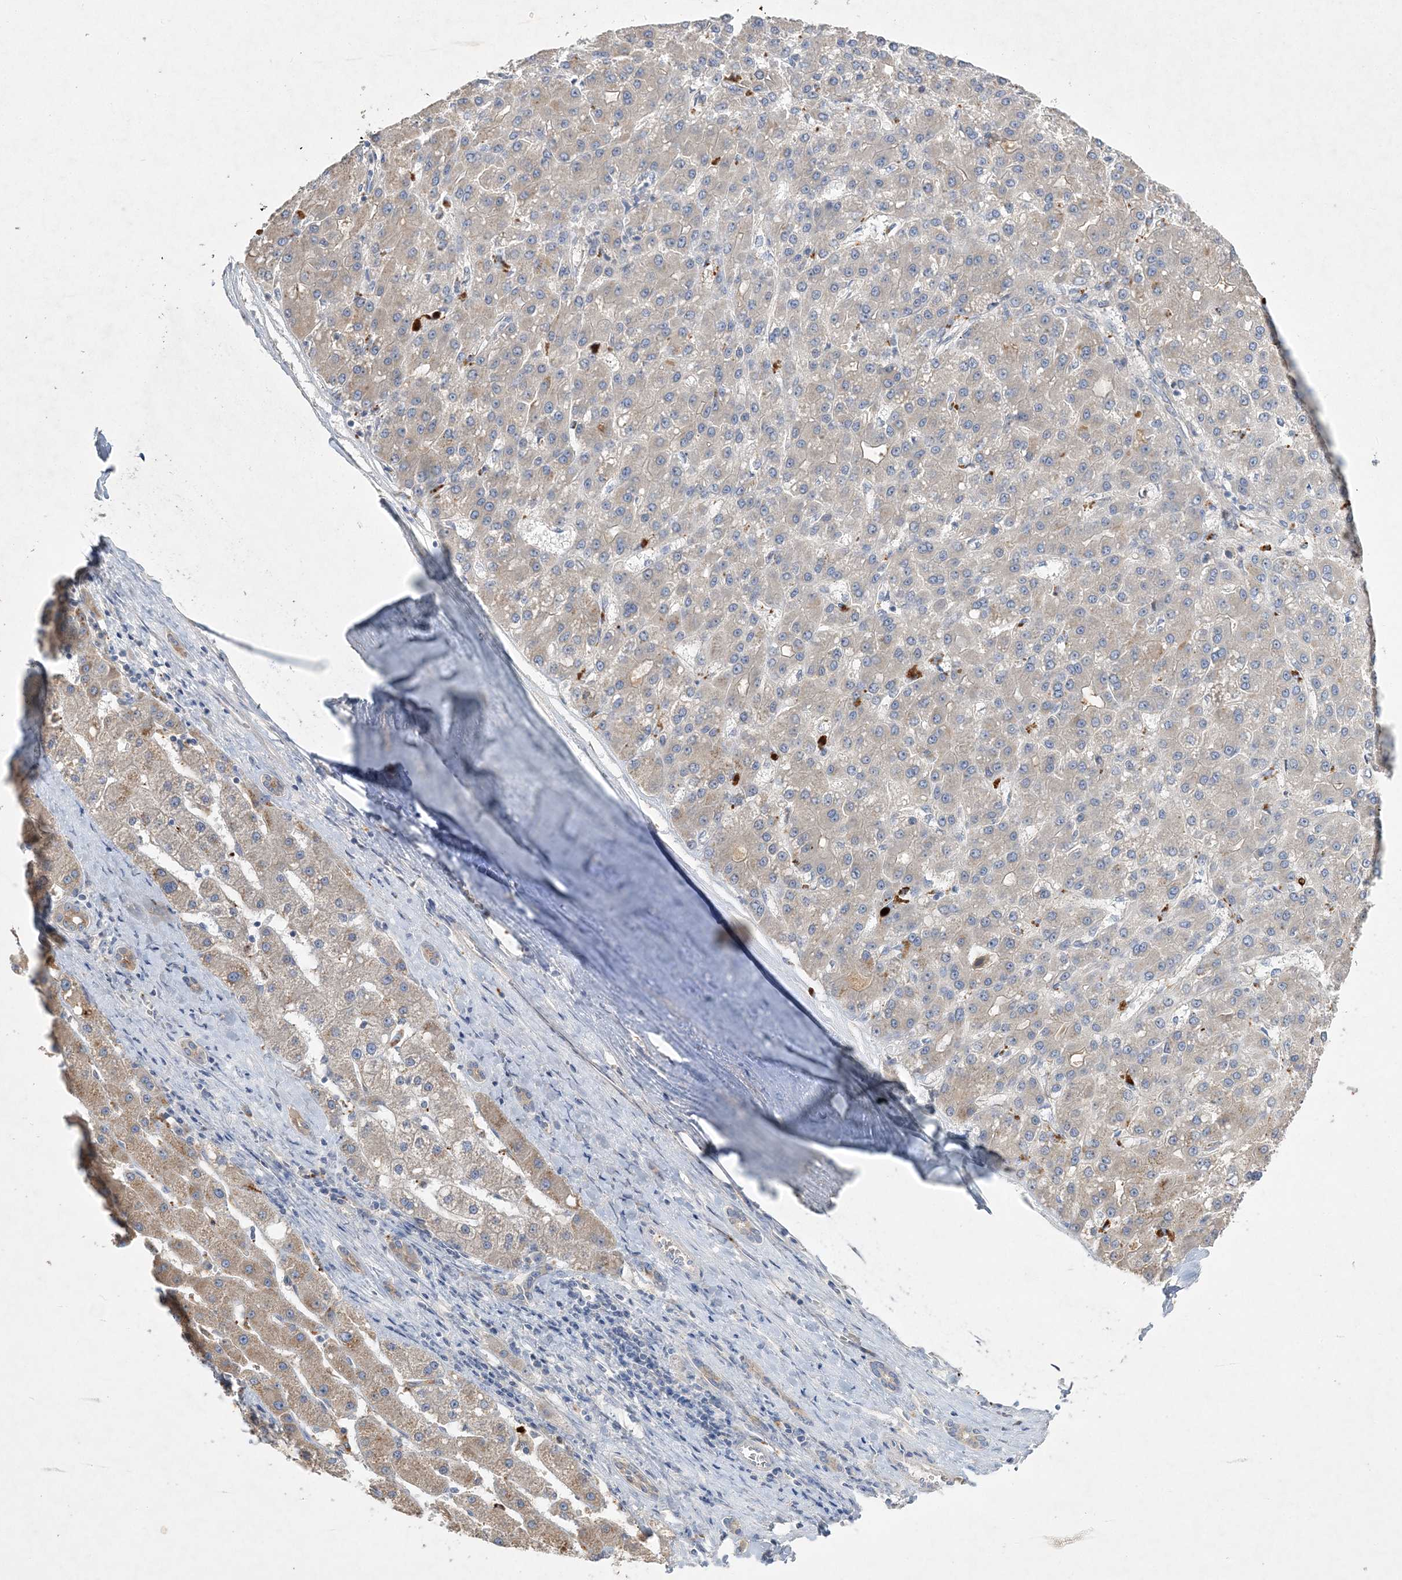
{"staining": {"intensity": "weak", "quantity": "25%-75%", "location": "cytoplasmic/membranous"}, "tissue": "liver cancer", "cell_type": "Tumor cells", "image_type": "cancer", "snomed": [{"axis": "morphology", "description": "Carcinoma, Hepatocellular, NOS"}, {"axis": "topography", "description": "Liver"}], "caption": "A brown stain highlights weak cytoplasmic/membranous positivity of a protein in human liver hepatocellular carcinoma tumor cells. The staining was performed using DAB to visualize the protein expression in brown, while the nuclei were stained in blue with hematoxylin (Magnification: 20x).", "gene": "ADCK2", "patient": {"sex": "male", "age": 67}}